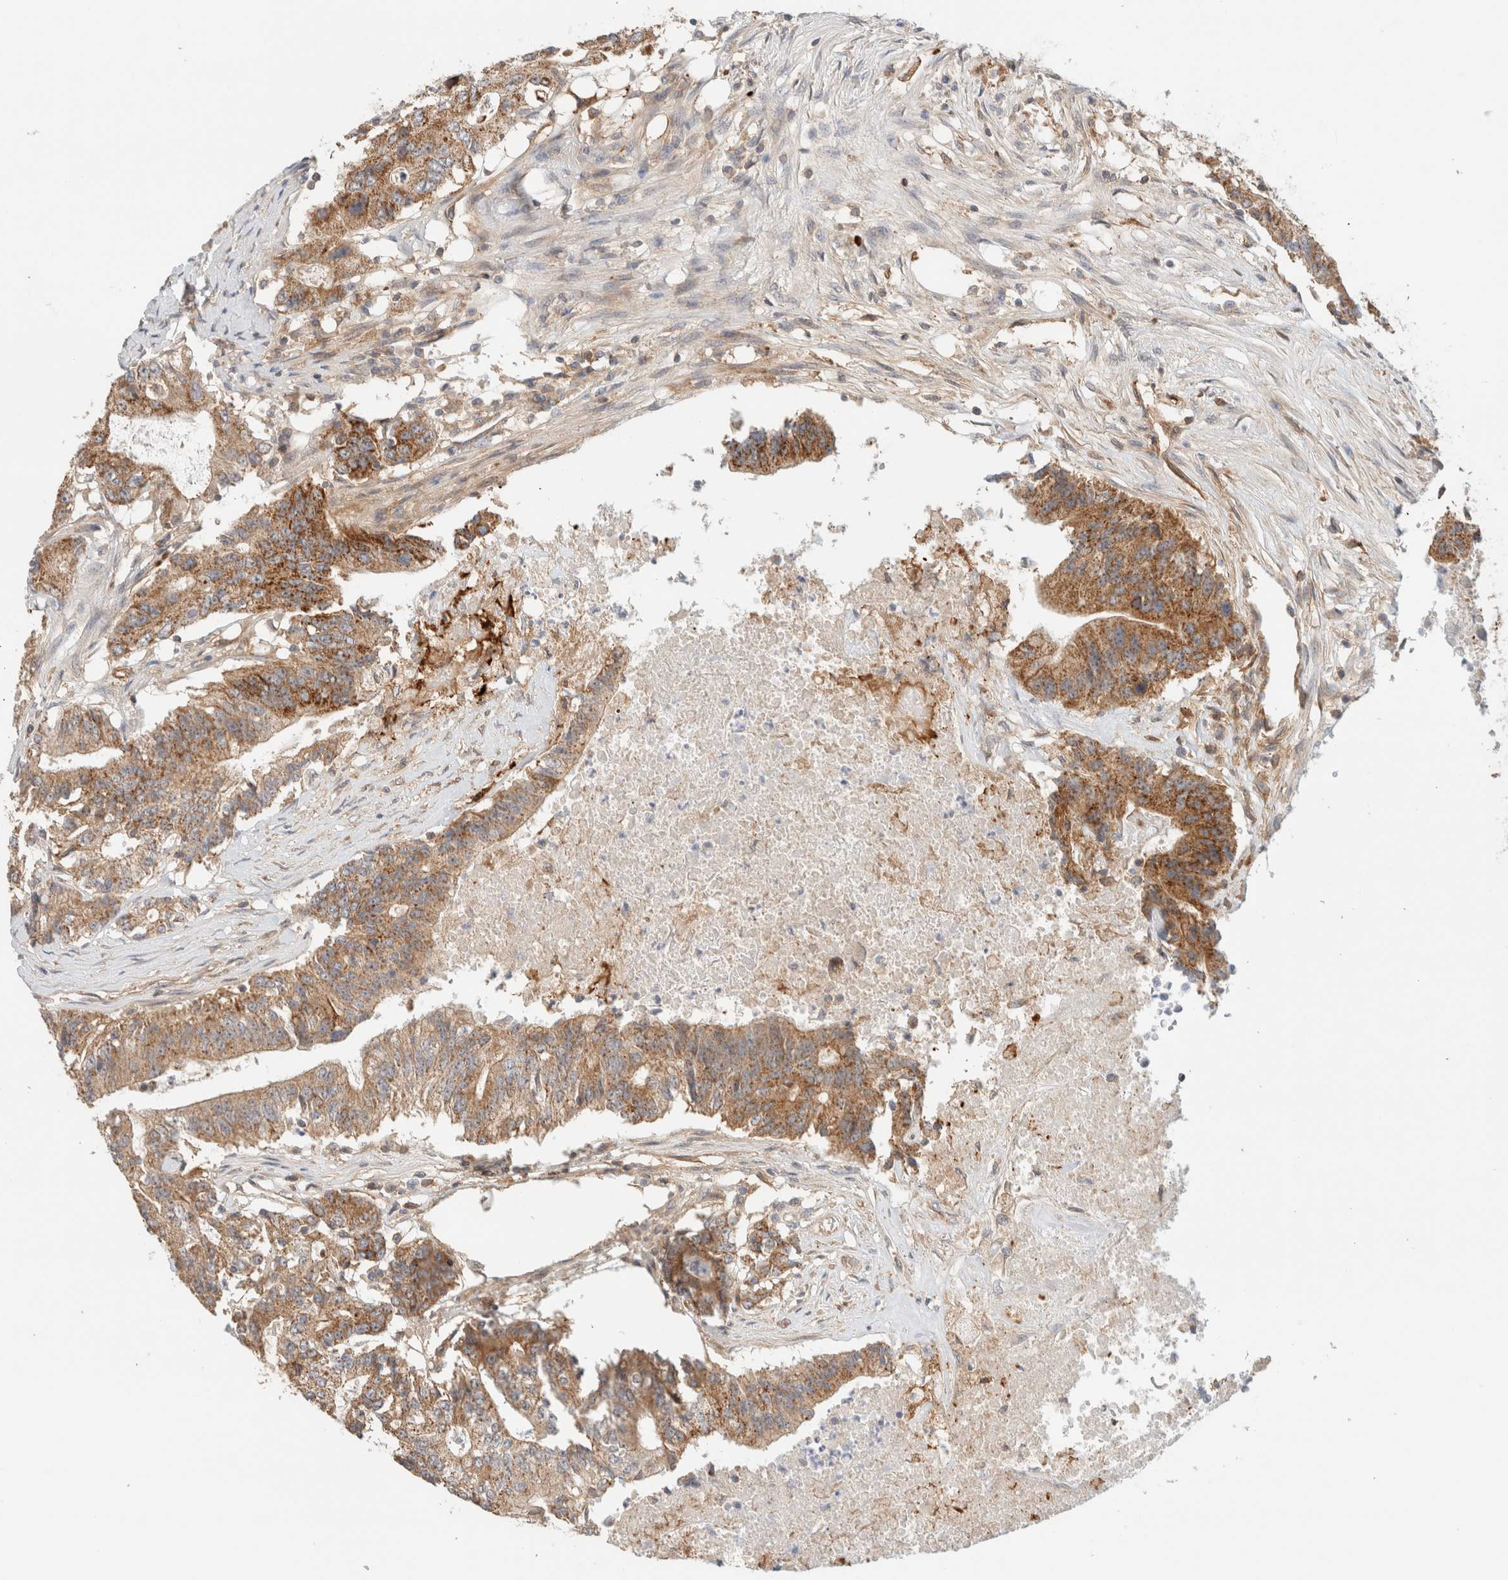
{"staining": {"intensity": "strong", "quantity": ">75%", "location": "cytoplasmic/membranous"}, "tissue": "colorectal cancer", "cell_type": "Tumor cells", "image_type": "cancer", "snomed": [{"axis": "morphology", "description": "Adenocarcinoma, NOS"}, {"axis": "topography", "description": "Colon"}], "caption": "A brown stain highlights strong cytoplasmic/membranous expression of a protein in human colorectal cancer (adenocarcinoma) tumor cells.", "gene": "MRM3", "patient": {"sex": "female", "age": 77}}